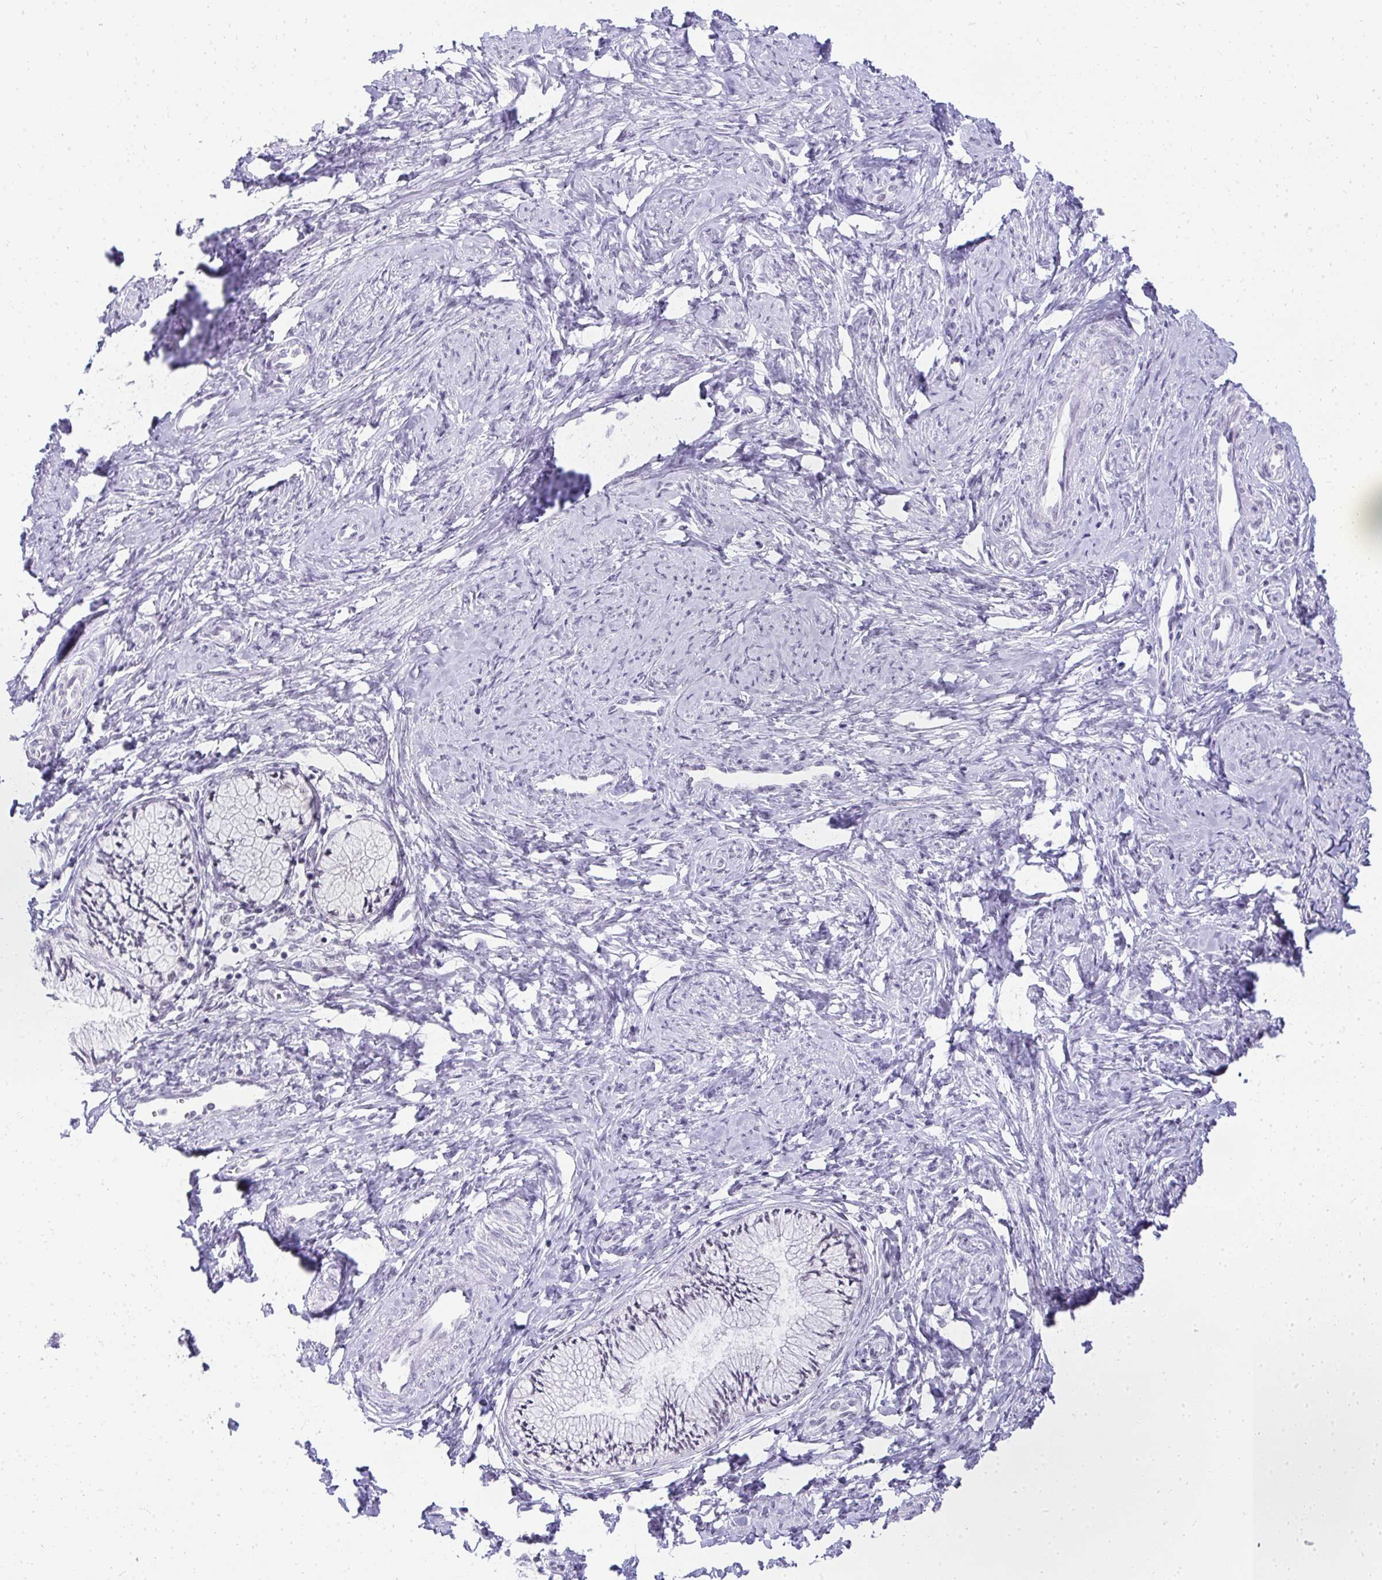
{"staining": {"intensity": "negative", "quantity": "none", "location": "none"}, "tissue": "cervix", "cell_type": "Glandular cells", "image_type": "normal", "snomed": [{"axis": "morphology", "description": "Normal tissue, NOS"}, {"axis": "topography", "description": "Cervix"}], "caption": "Immunohistochemistry (IHC) photomicrograph of normal cervix: cervix stained with DAB (3,3'-diaminobenzidine) displays no significant protein expression in glandular cells.", "gene": "PLA2G1B", "patient": {"sex": "female", "age": 24}}